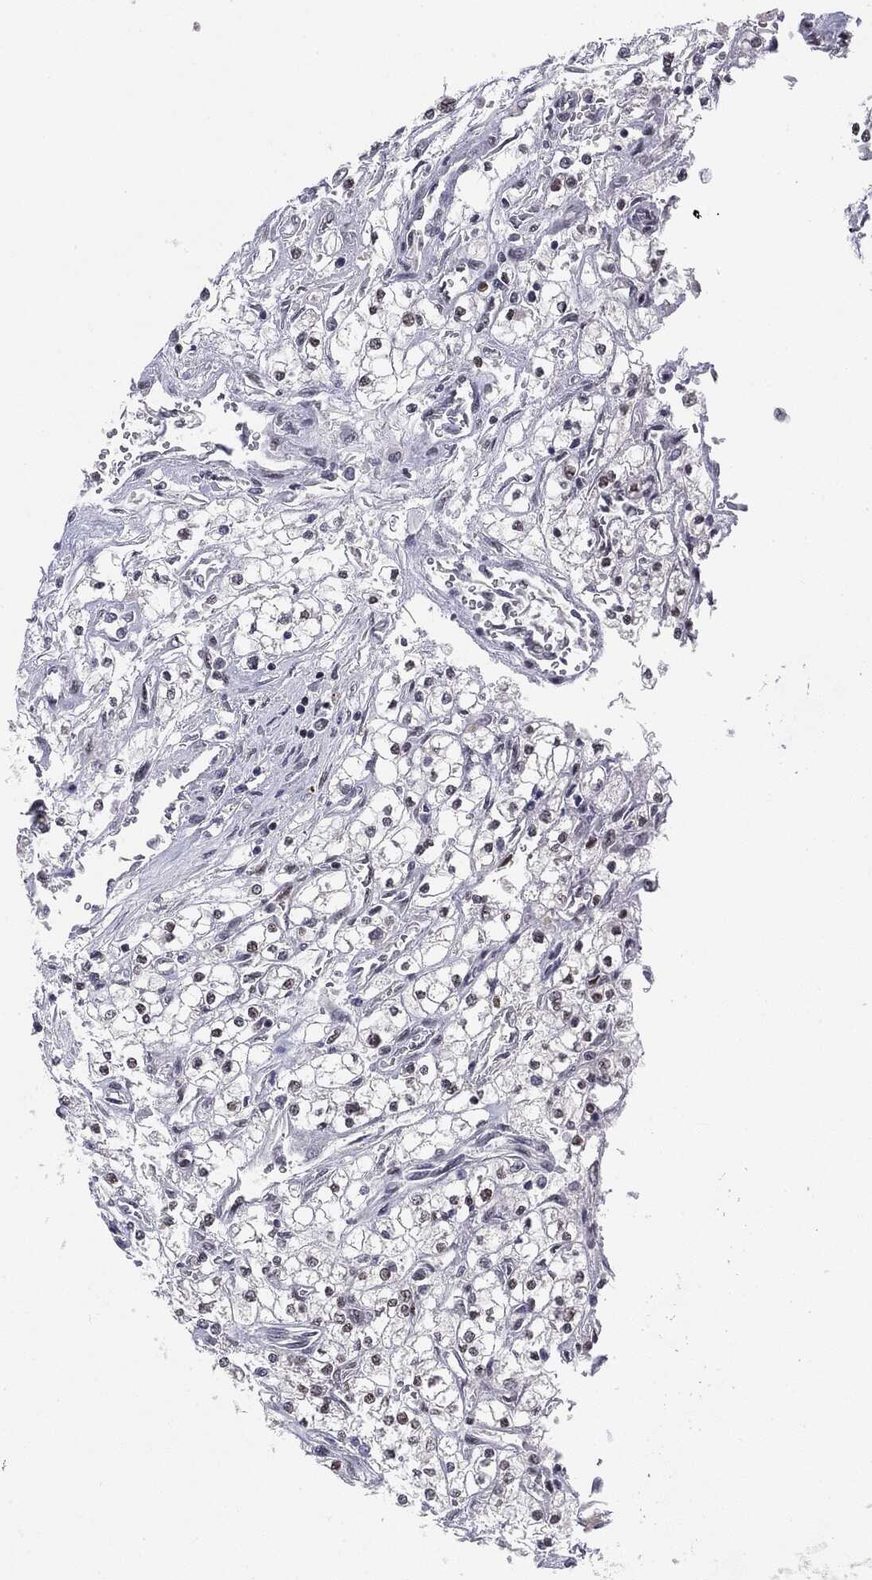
{"staining": {"intensity": "negative", "quantity": "none", "location": "none"}, "tissue": "renal cancer", "cell_type": "Tumor cells", "image_type": "cancer", "snomed": [{"axis": "morphology", "description": "Adenocarcinoma, NOS"}, {"axis": "topography", "description": "Kidney"}], "caption": "The immunohistochemistry histopathology image has no significant staining in tumor cells of adenocarcinoma (renal) tissue.", "gene": "MDC1", "patient": {"sex": "male", "age": 80}}